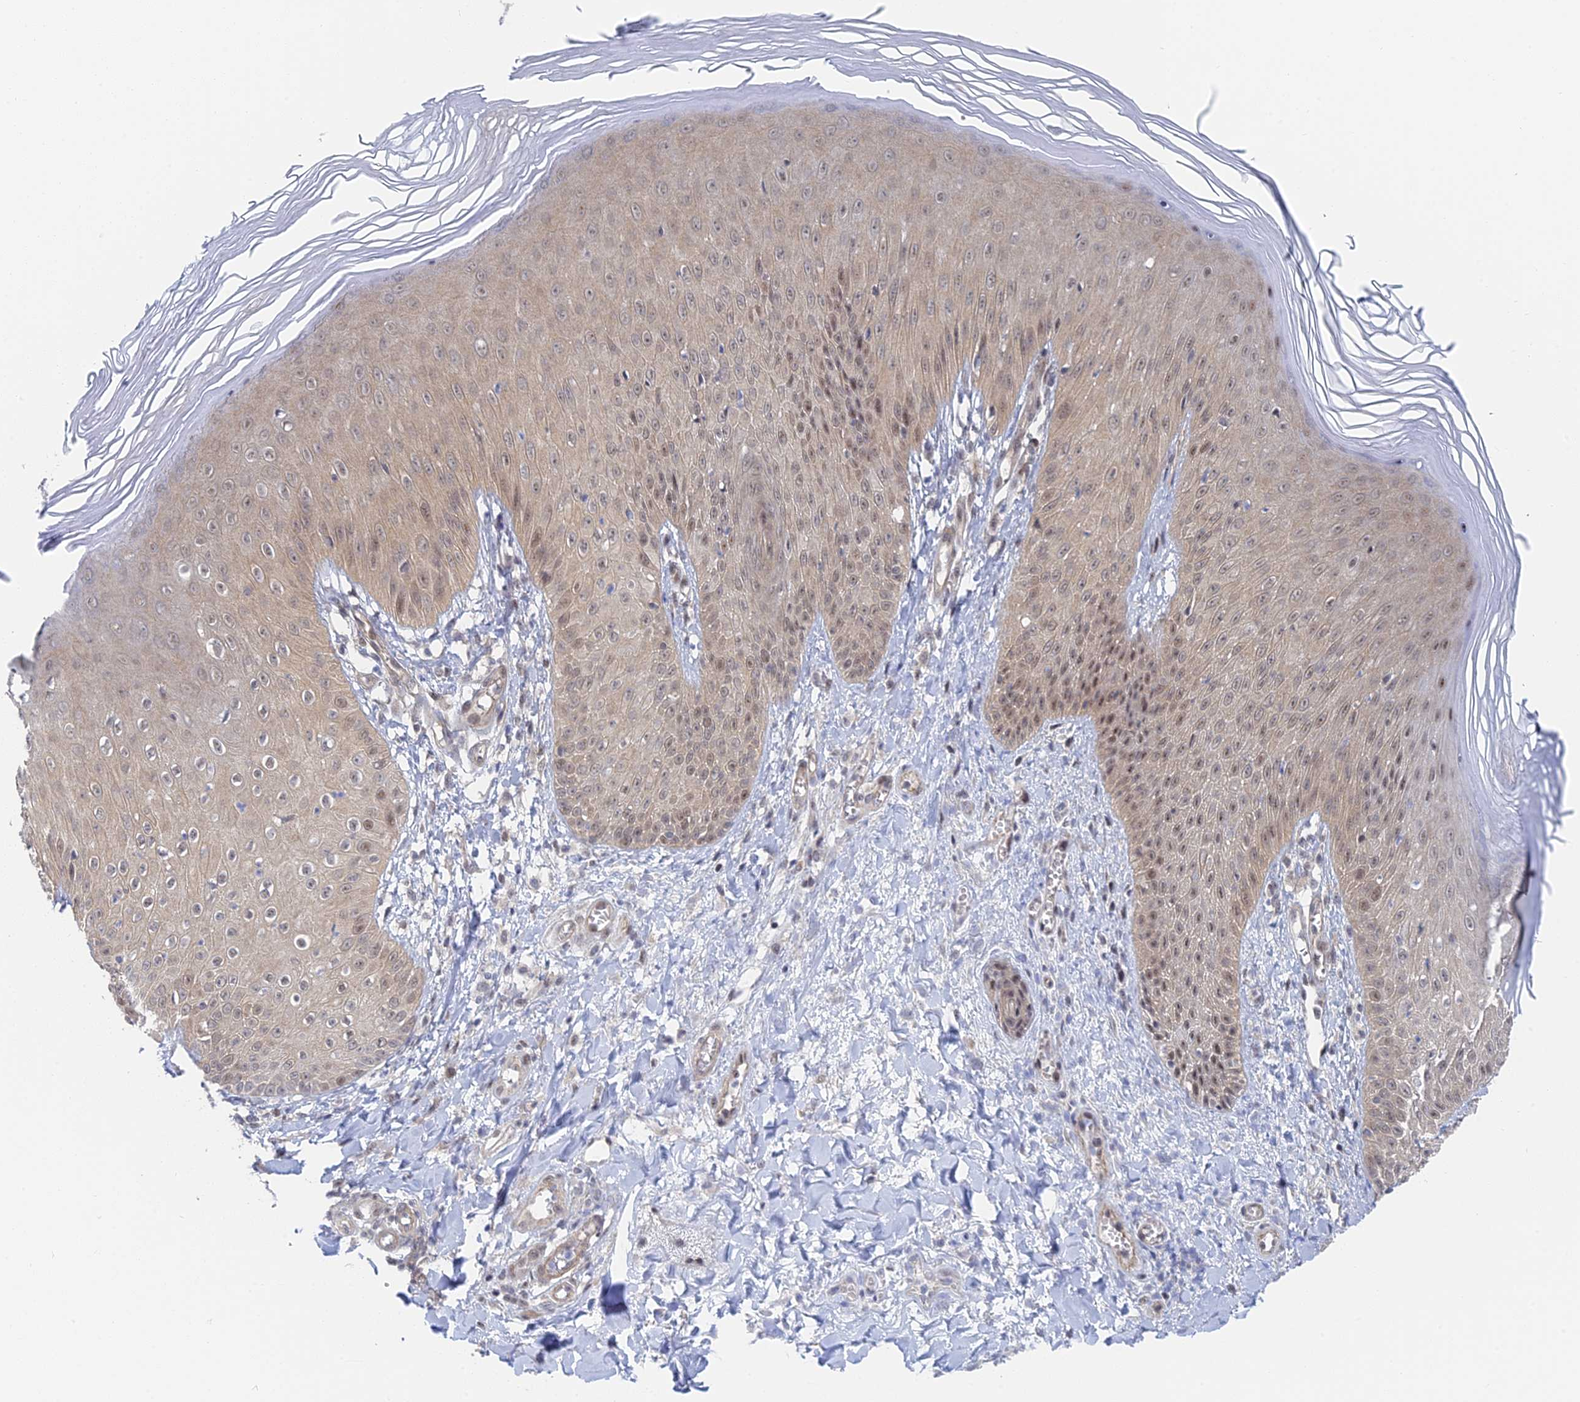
{"staining": {"intensity": "weak", "quantity": ">75%", "location": "cytoplasmic/membranous,nuclear"}, "tissue": "skin", "cell_type": "Epidermal cells", "image_type": "normal", "snomed": [{"axis": "morphology", "description": "Normal tissue, NOS"}, {"axis": "morphology", "description": "Inflammation, NOS"}, {"axis": "topography", "description": "Soft tissue"}, {"axis": "topography", "description": "Anal"}], "caption": "Unremarkable skin exhibits weak cytoplasmic/membranous,nuclear positivity in about >75% of epidermal cells, visualized by immunohistochemistry.", "gene": "CFAP92", "patient": {"sex": "female", "age": 15}}